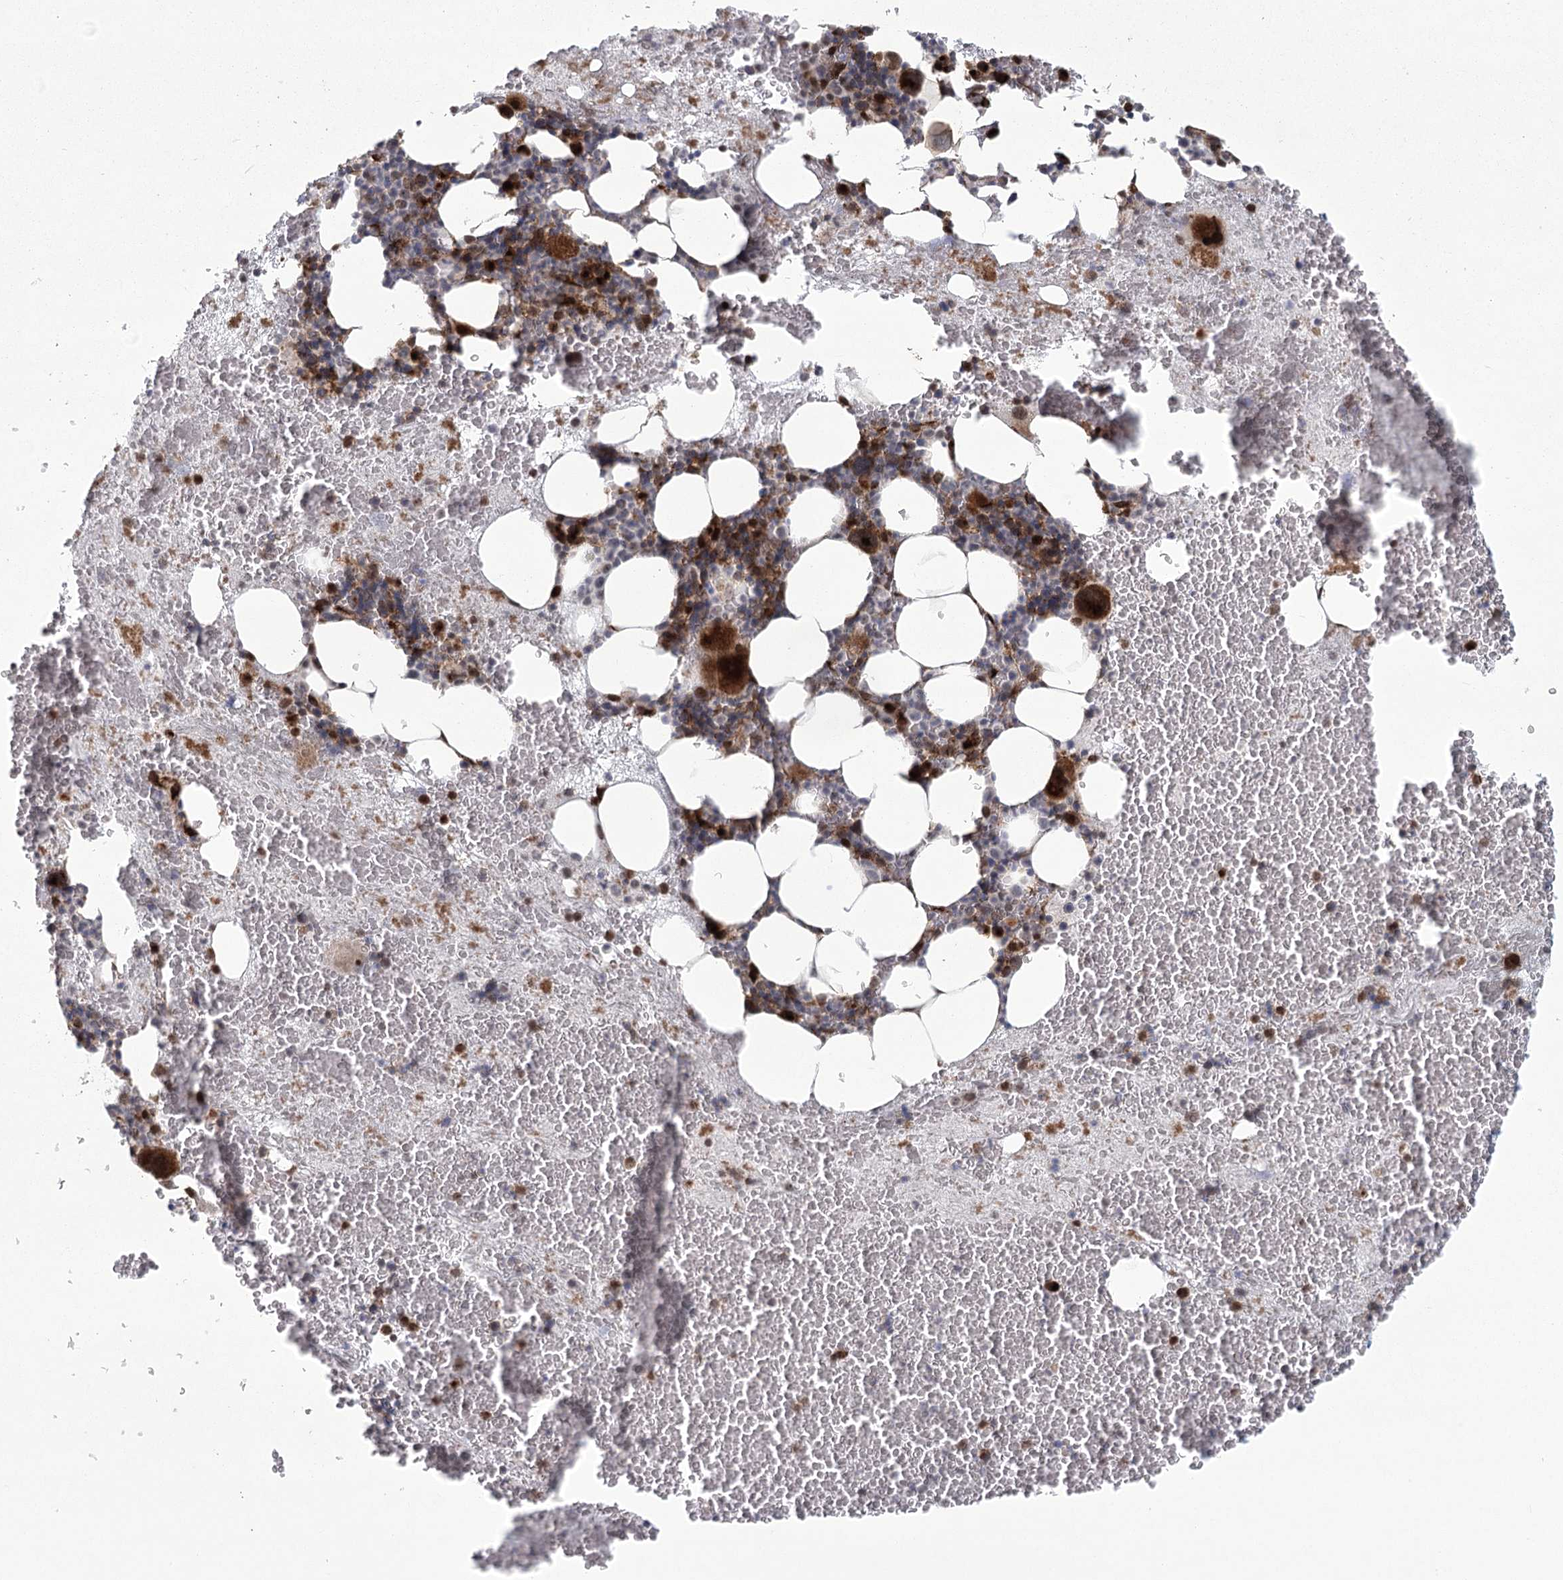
{"staining": {"intensity": "strong", "quantity": "<25%", "location": "cytoplasmic/membranous"}, "tissue": "bone marrow", "cell_type": "Hematopoietic cells", "image_type": "normal", "snomed": [{"axis": "morphology", "description": "Normal tissue, NOS"}, {"axis": "topography", "description": "Bone marrow"}], "caption": "Bone marrow stained with DAB (3,3'-diaminobenzidine) IHC reveals medium levels of strong cytoplasmic/membranous positivity in about <25% of hematopoietic cells.", "gene": "PARM1", "patient": {"sex": "male", "age": 36}}